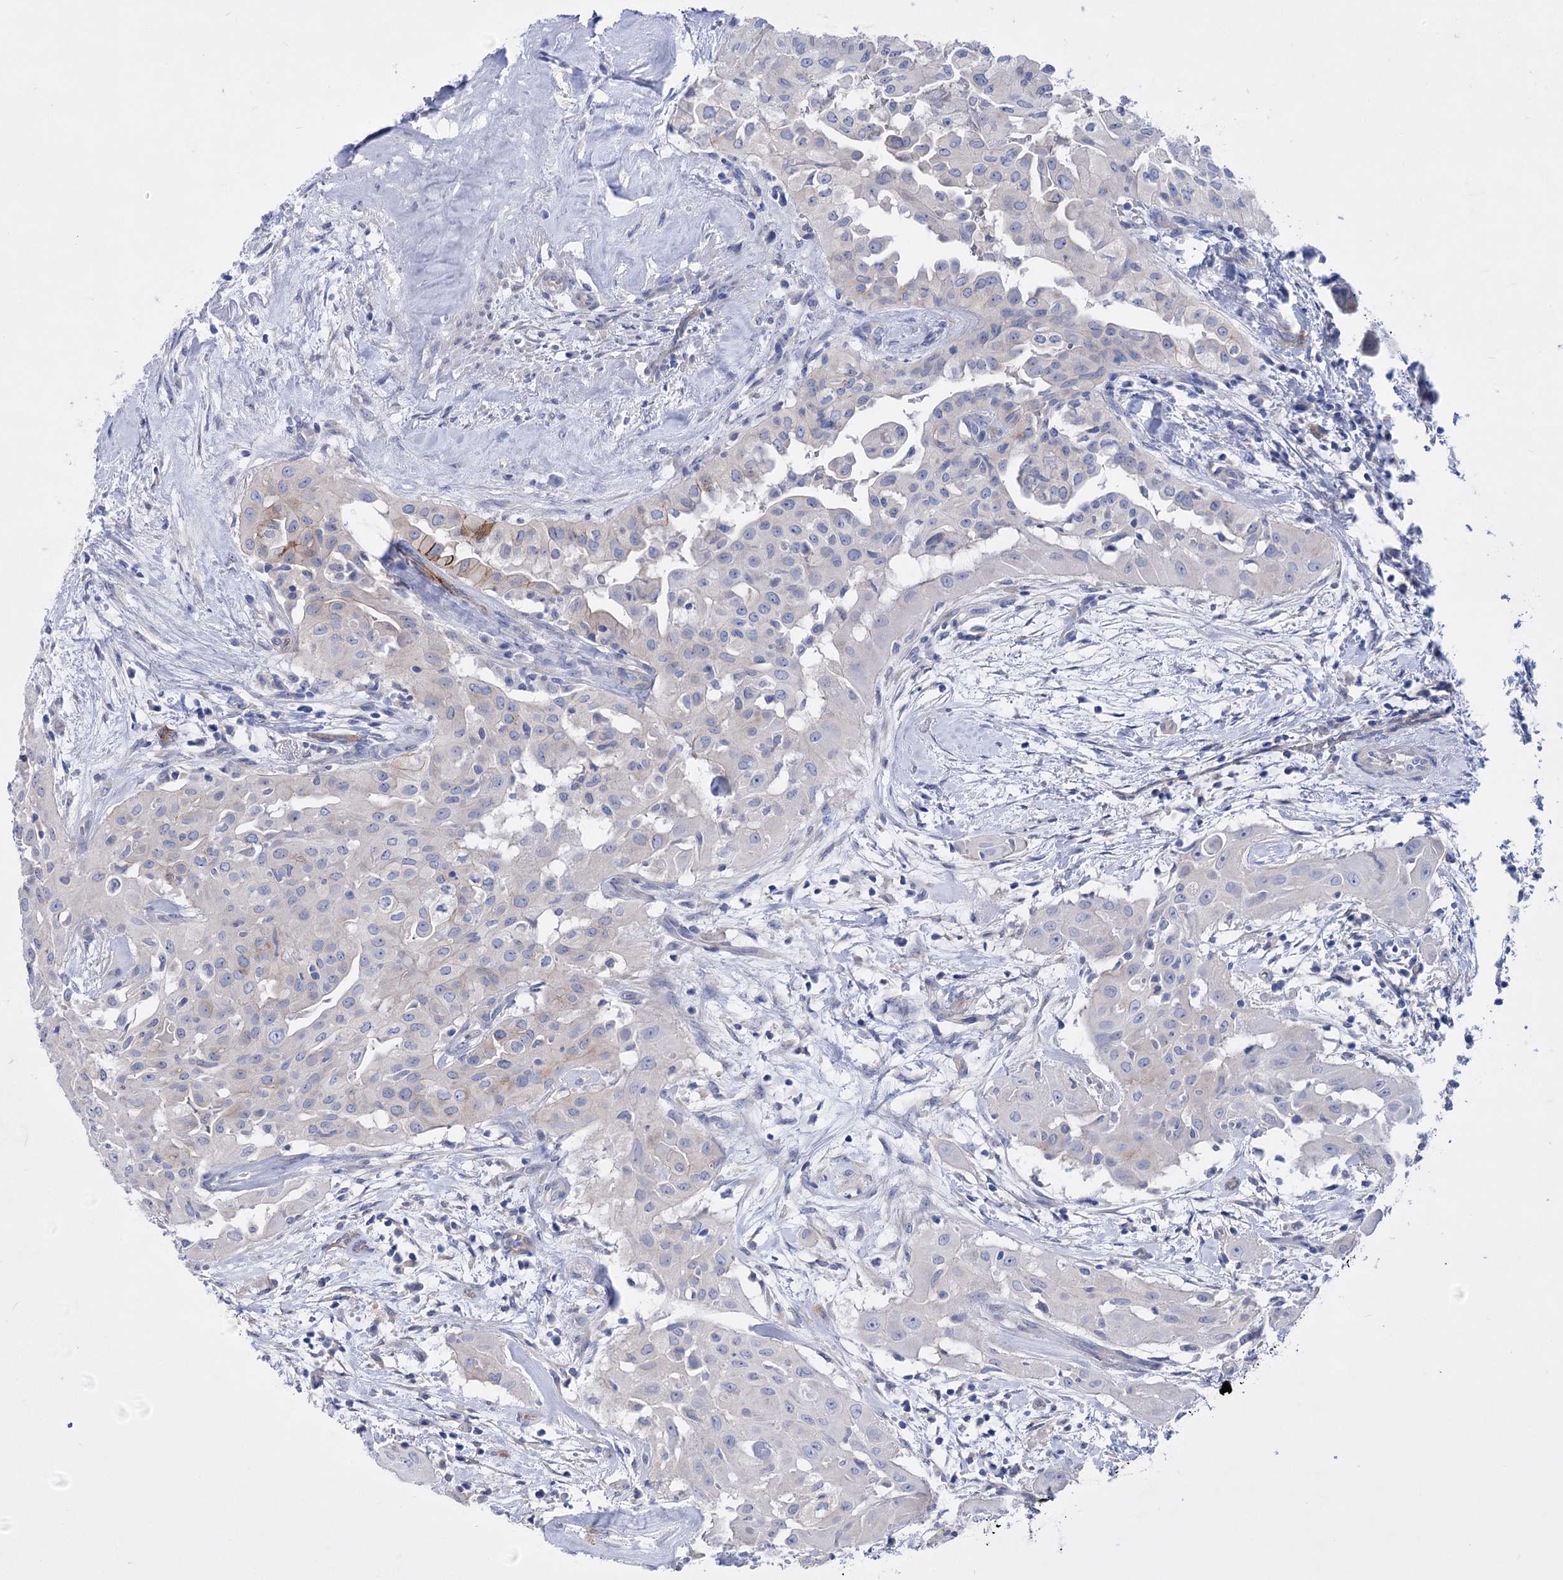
{"staining": {"intensity": "negative", "quantity": "none", "location": "none"}, "tissue": "thyroid cancer", "cell_type": "Tumor cells", "image_type": "cancer", "snomed": [{"axis": "morphology", "description": "Papillary adenocarcinoma, NOS"}, {"axis": "topography", "description": "Thyroid gland"}], "caption": "Immunohistochemistry (IHC) histopathology image of neoplastic tissue: human papillary adenocarcinoma (thyroid) stained with DAB displays no significant protein staining in tumor cells.", "gene": "LRRC34", "patient": {"sex": "female", "age": 59}}